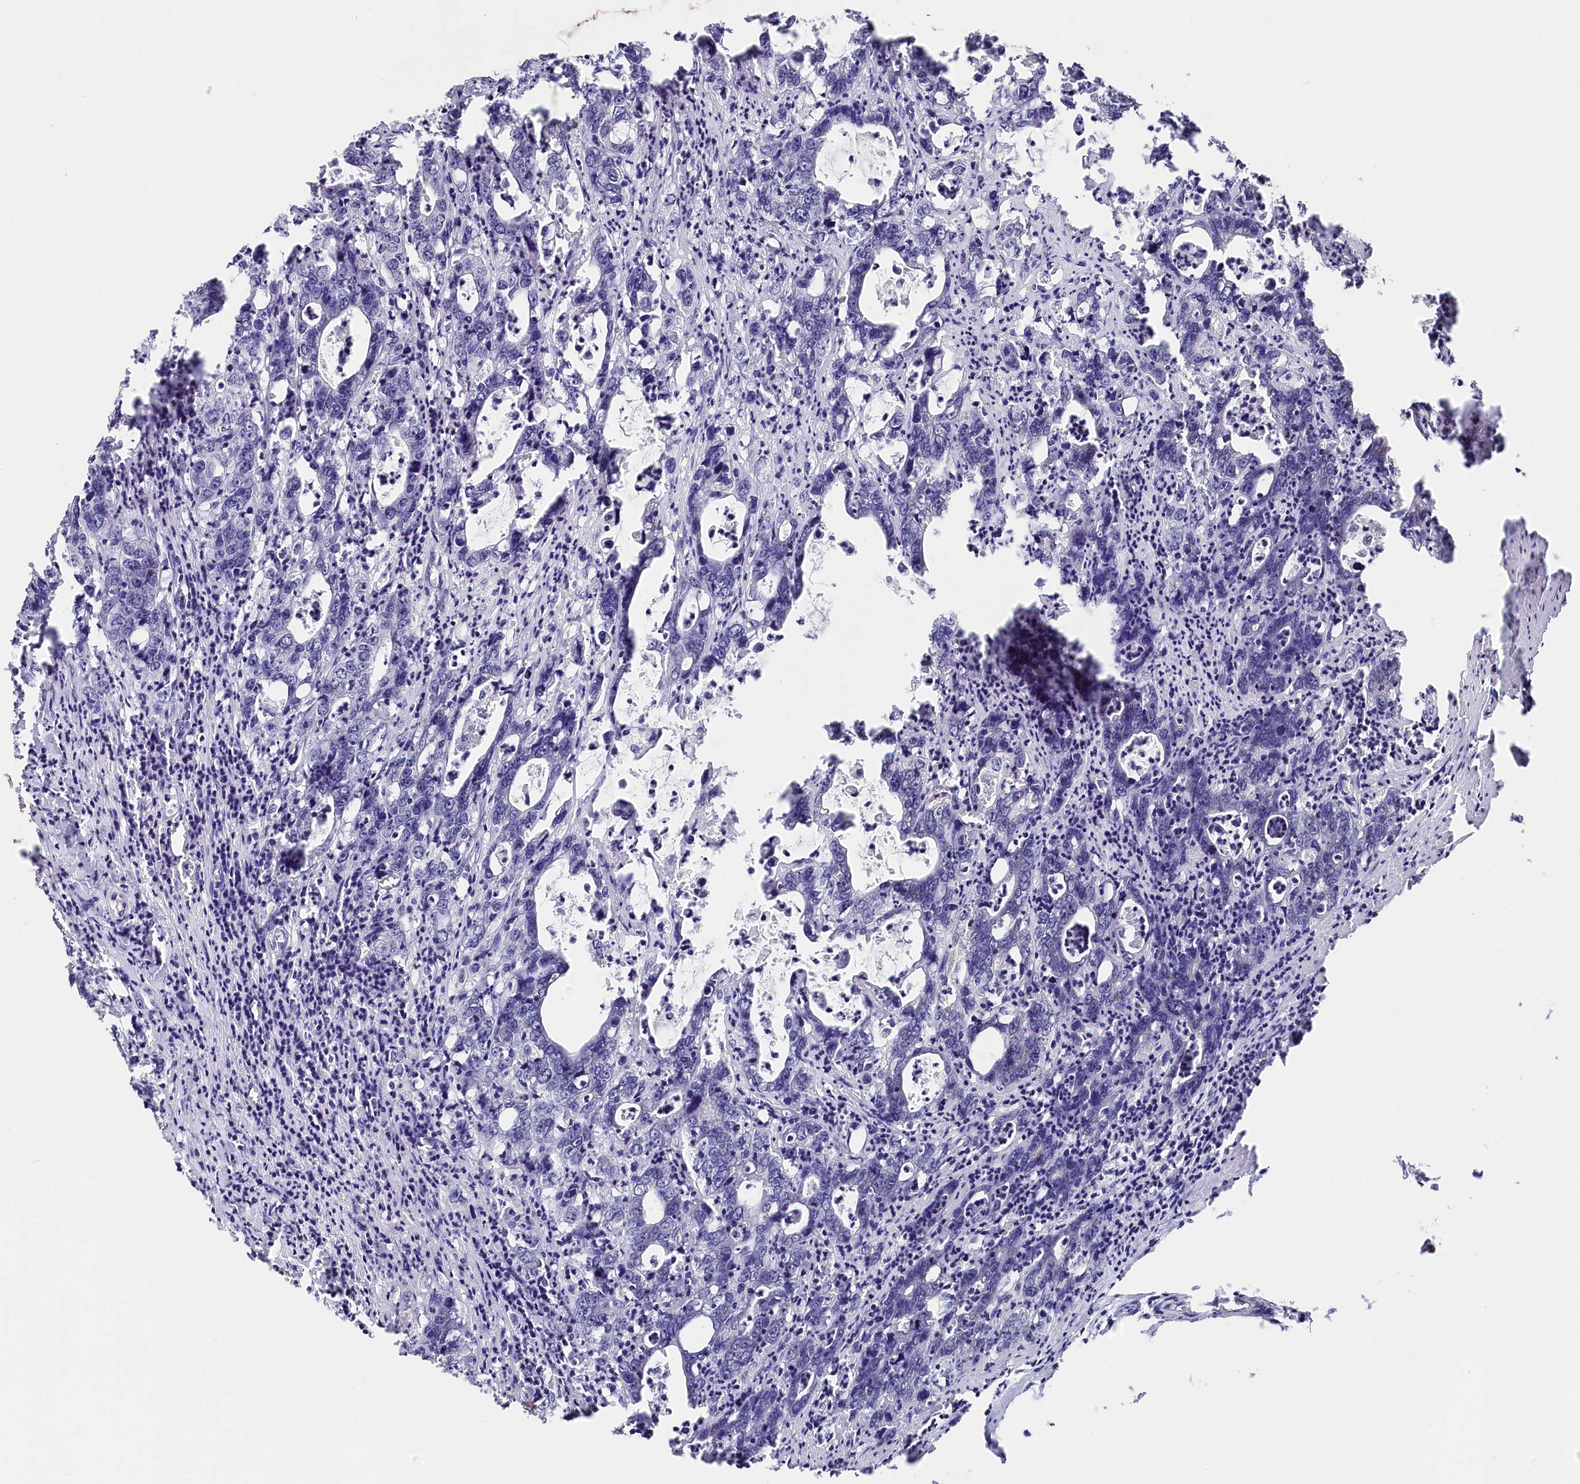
{"staining": {"intensity": "negative", "quantity": "none", "location": "none"}, "tissue": "colorectal cancer", "cell_type": "Tumor cells", "image_type": "cancer", "snomed": [{"axis": "morphology", "description": "Adenocarcinoma, NOS"}, {"axis": "topography", "description": "Colon"}], "caption": "Protein analysis of colorectal cancer (adenocarcinoma) shows no significant staining in tumor cells.", "gene": "MCF2L2", "patient": {"sex": "female", "age": 75}}